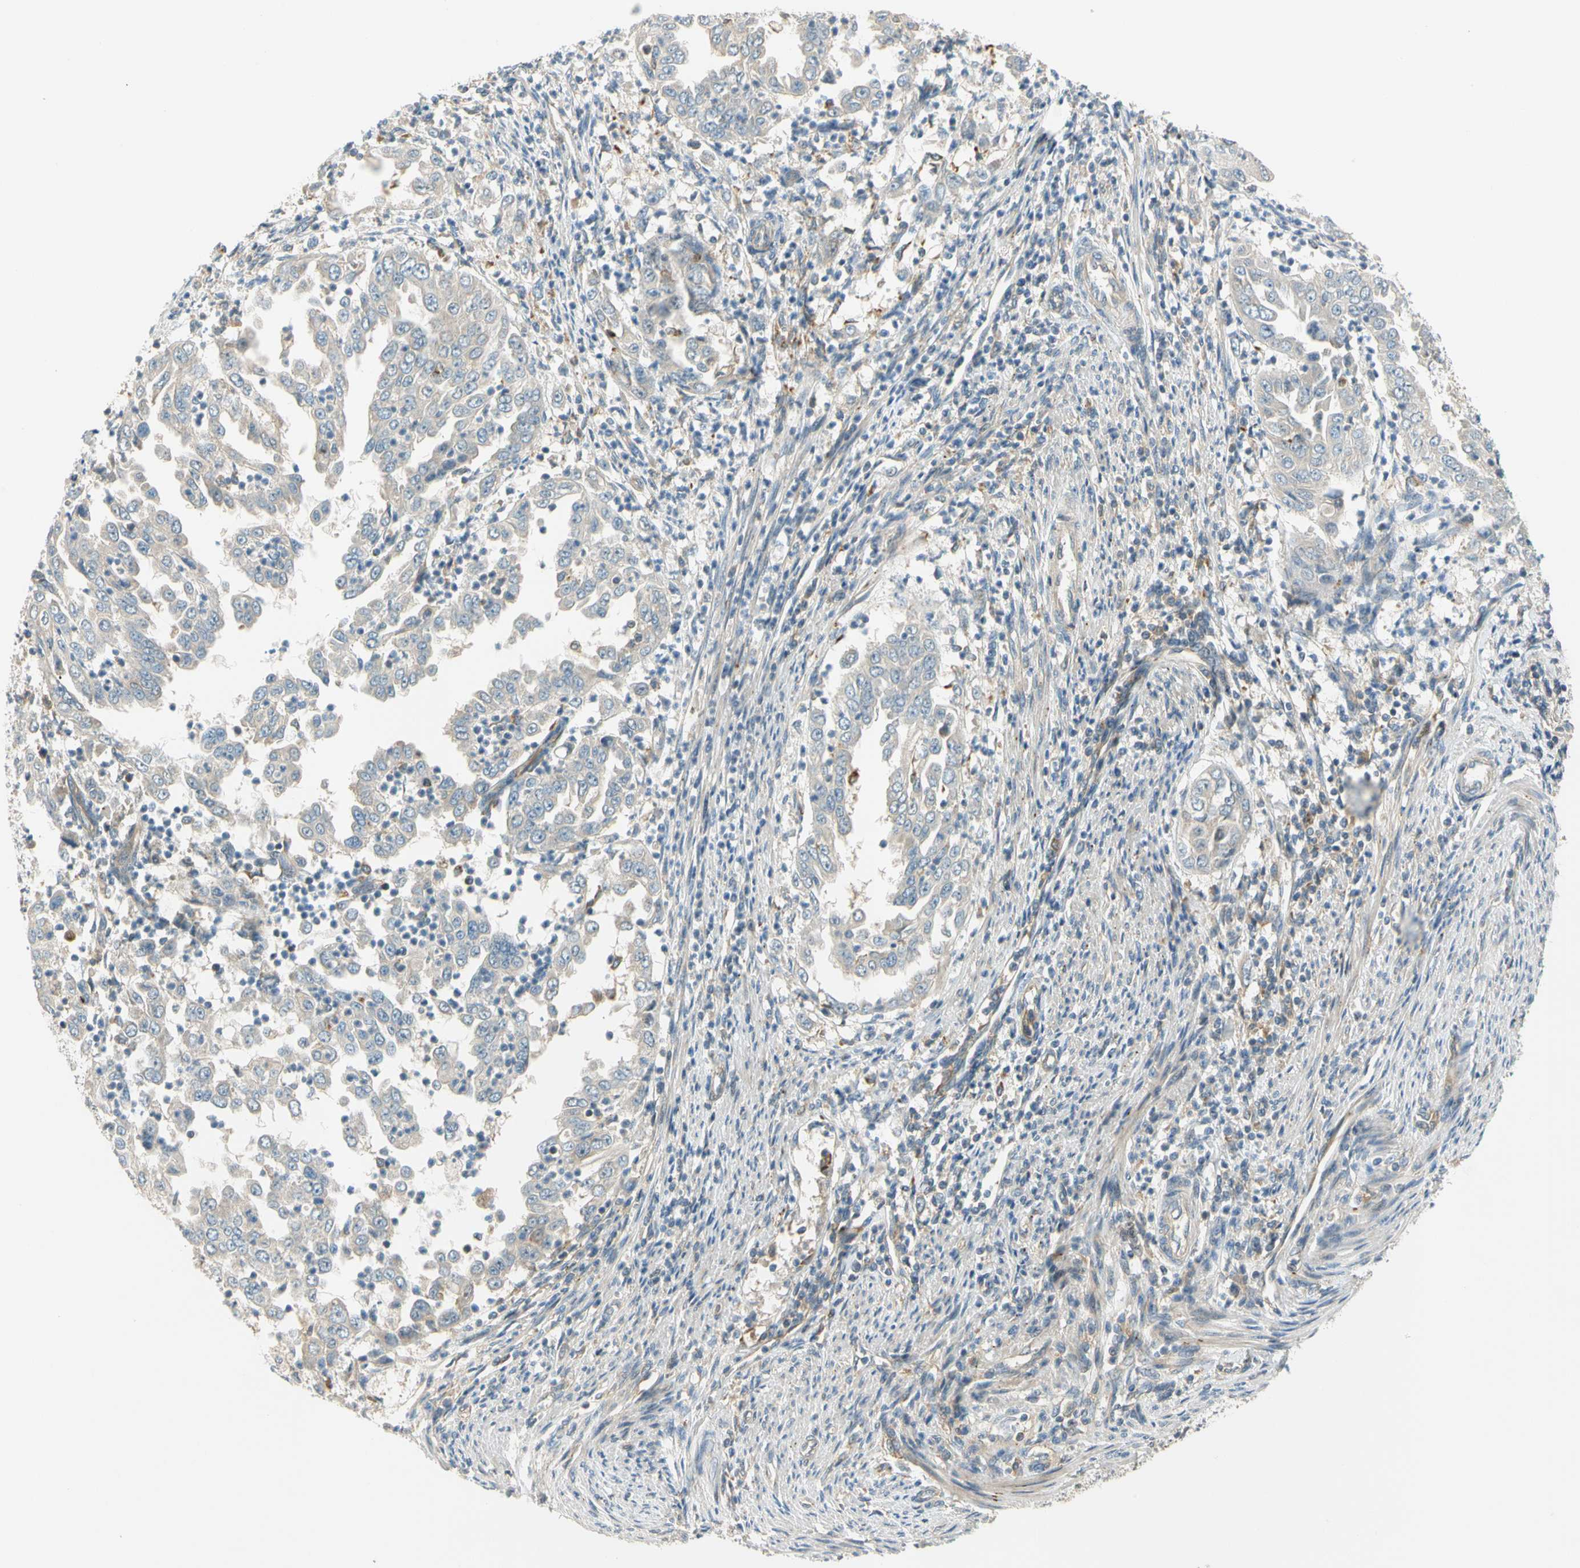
{"staining": {"intensity": "weak", "quantity": "25%-75%", "location": "cytoplasmic/membranous"}, "tissue": "endometrial cancer", "cell_type": "Tumor cells", "image_type": "cancer", "snomed": [{"axis": "morphology", "description": "Adenocarcinoma, NOS"}, {"axis": "topography", "description": "Endometrium"}], "caption": "A brown stain shows weak cytoplasmic/membranous positivity of a protein in adenocarcinoma (endometrial) tumor cells.", "gene": "GATD1", "patient": {"sex": "female", "age": 85}}